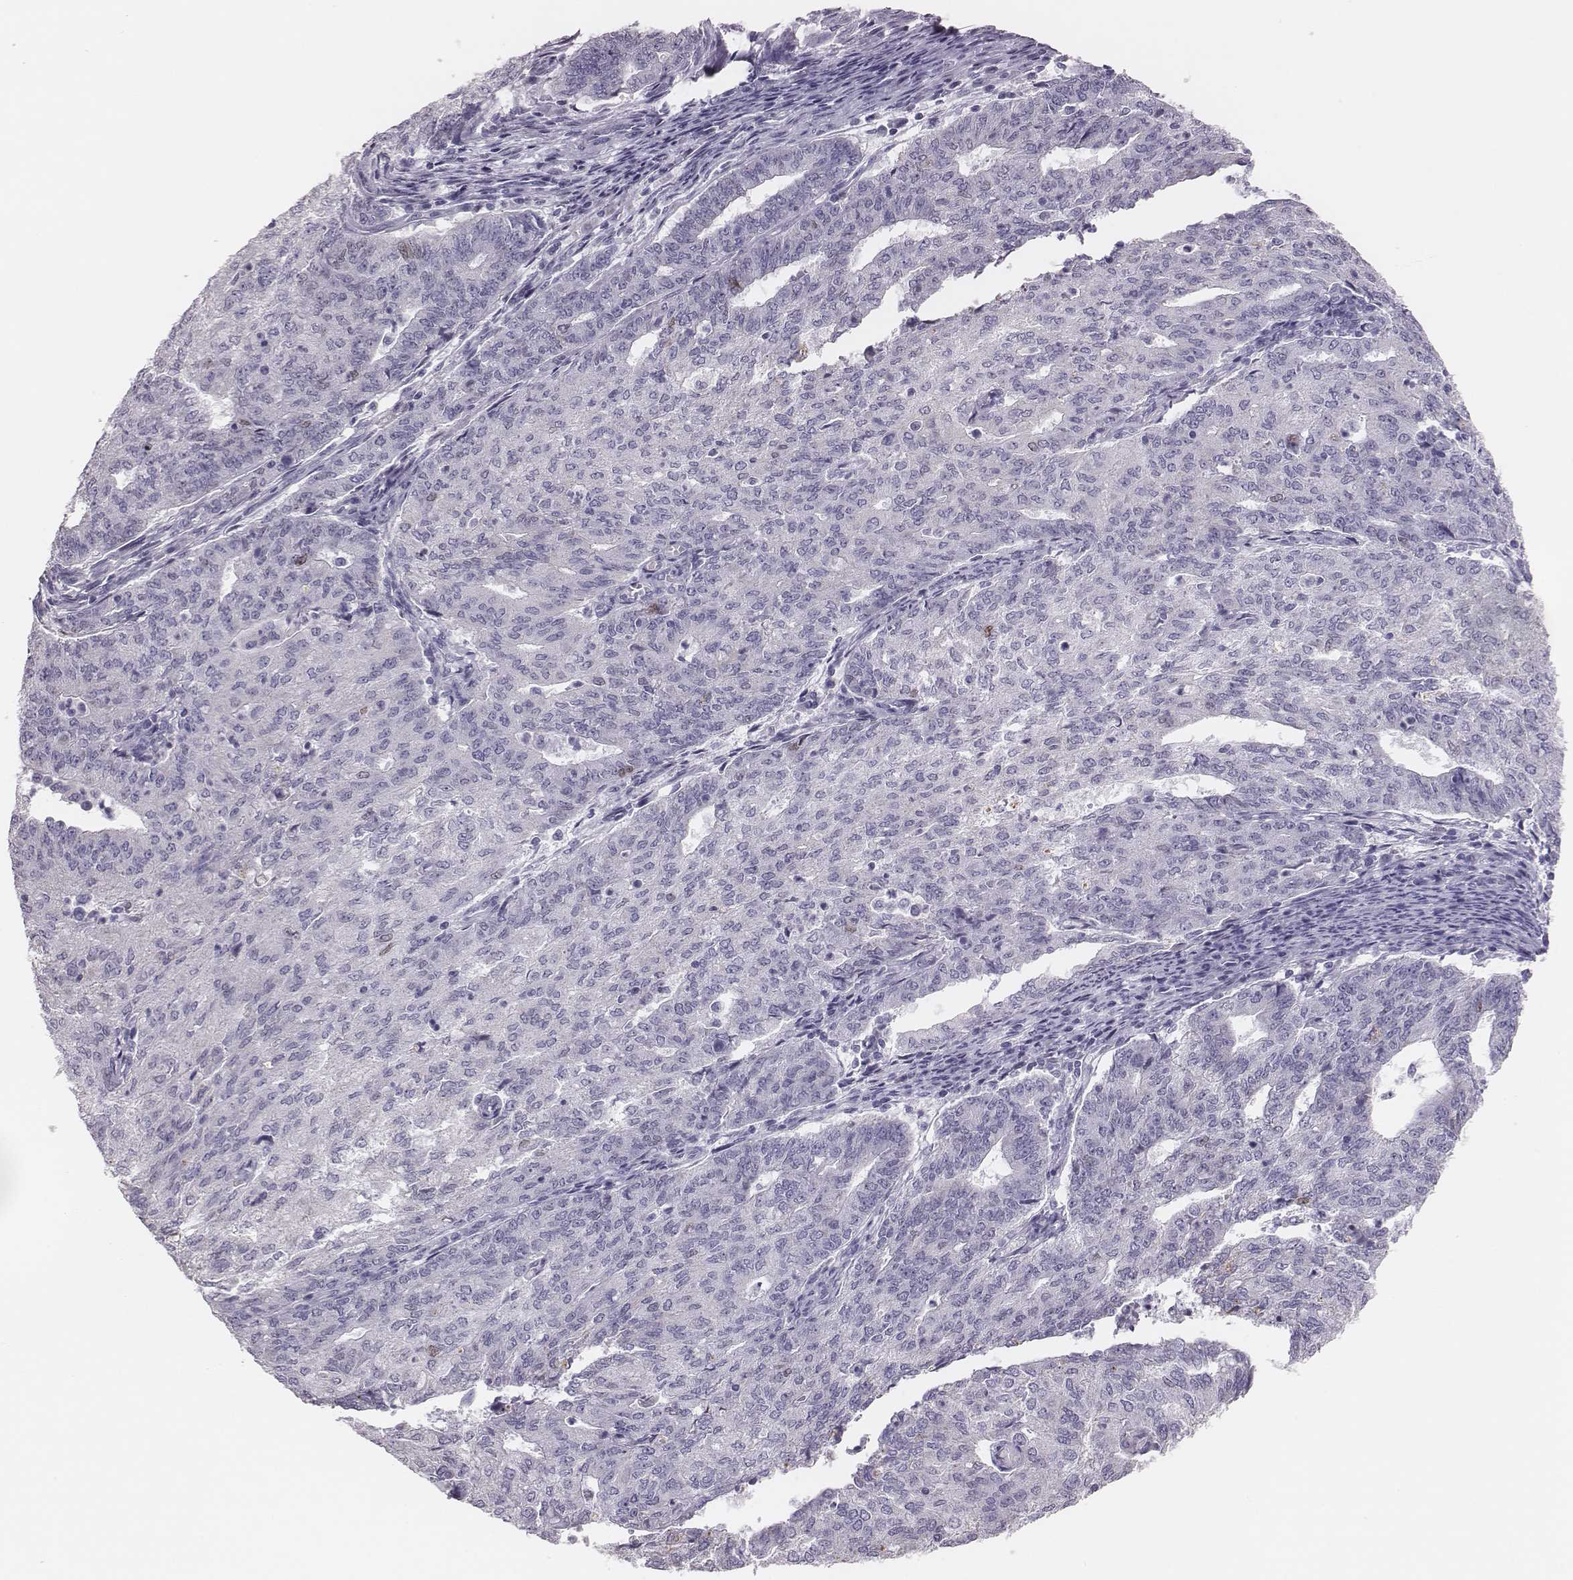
{"staining": {"intensity": "negative", "quantity": "none", "location": "none"}, "tissue": "endometrial cancer", "cell_type": "Tumor cells", "image_type": "cancer", "snomed": [{"axis": "morphology", "description": "Adenocarcinoma, NOS"}, {"axis": "topography", "description": "Endometrium"}], "caption": "Tumor cells show no significant staining in endometrial adenocarcinoma. (DAB immunohistochemistry (IHC), high magnification).", "gene": "H1-6", "patient": {"sex": "female", "age": 82}}